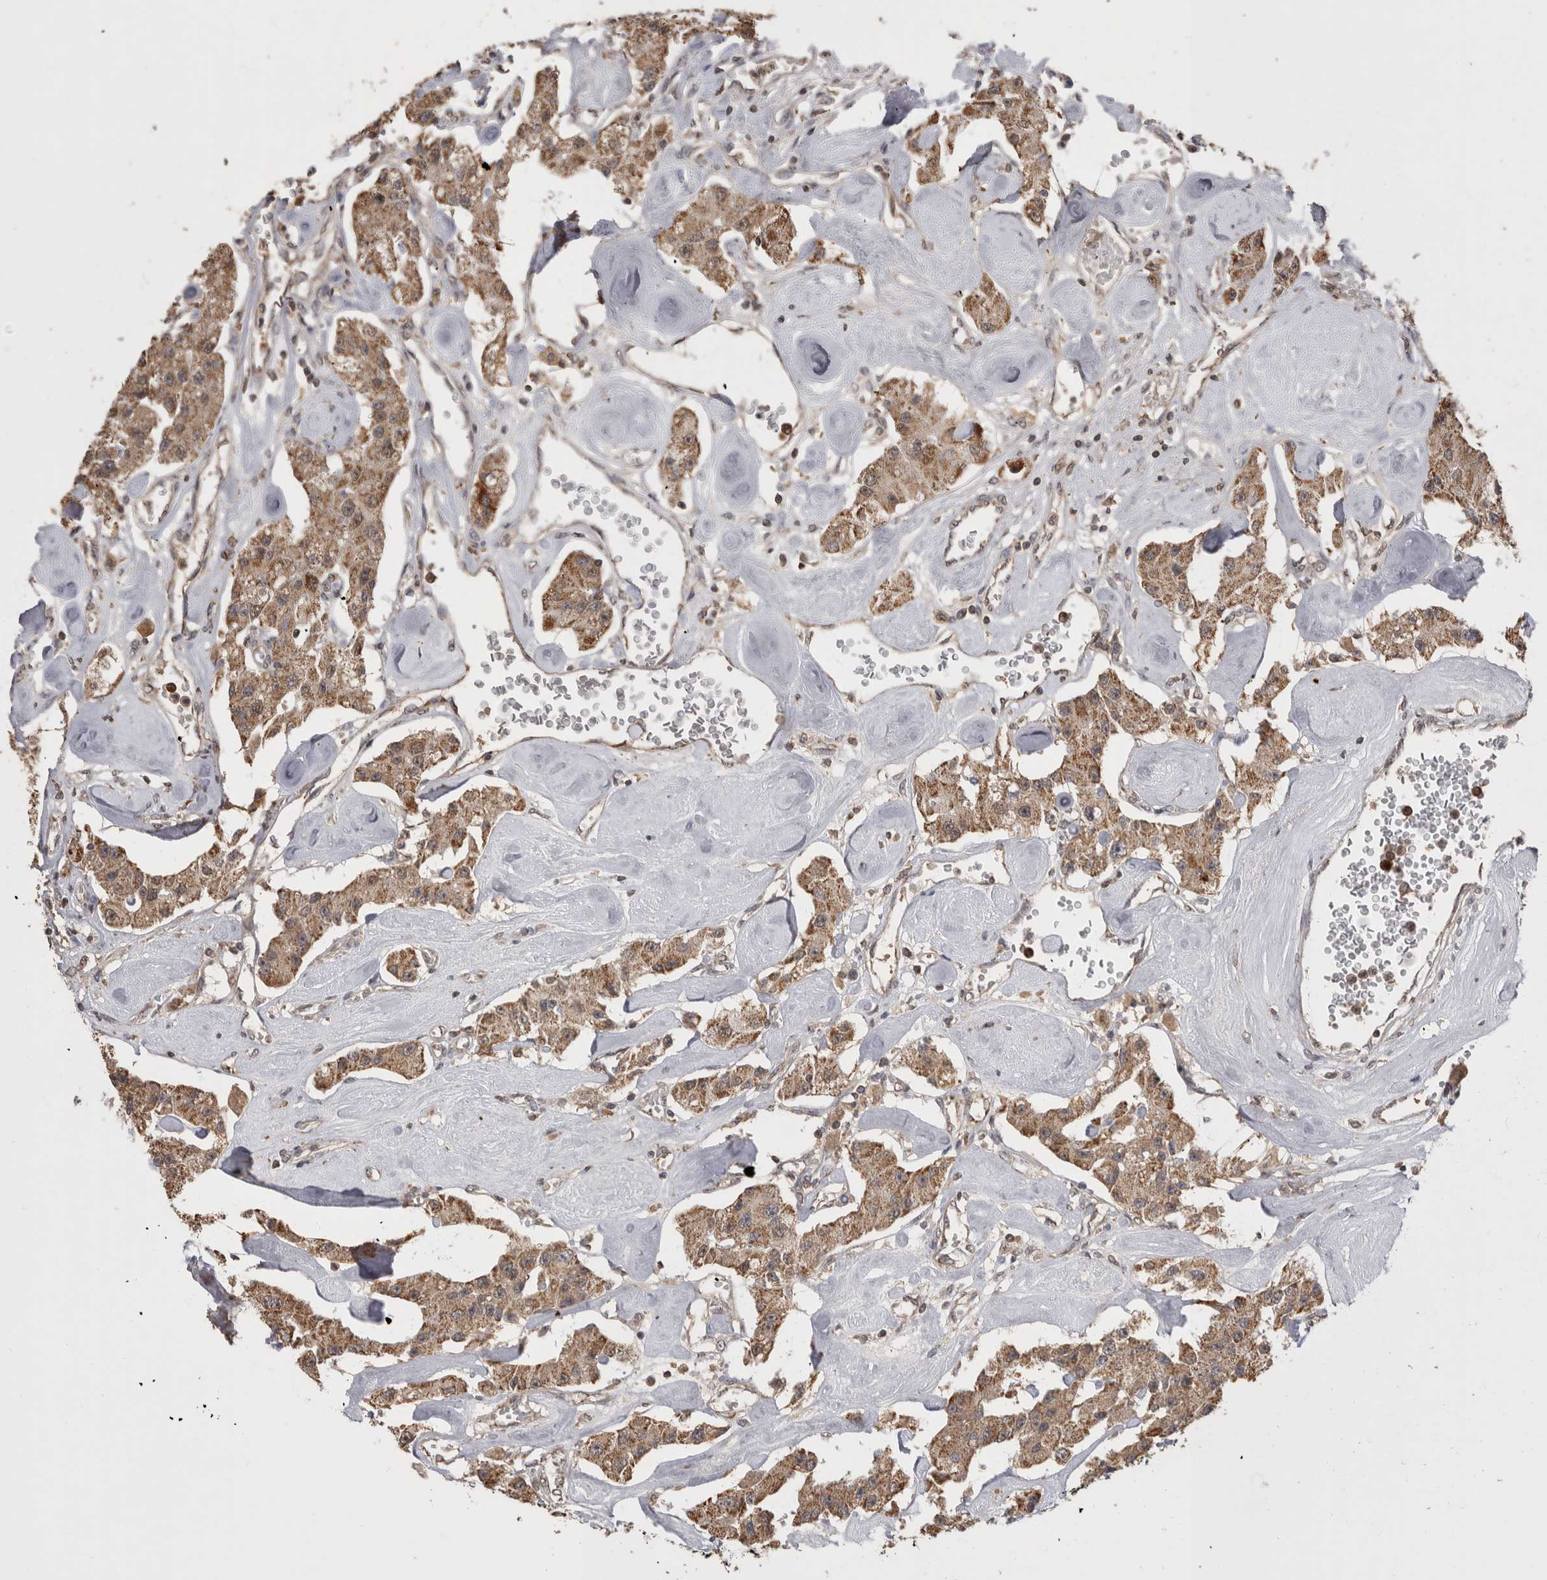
{"staining": {"intensity": "moderate", "quantity": ">75%", "location": "cytoplasmic/membranous"}, "tissue": "carcinoid", "cell_type": "Tumor cells", "image_type": "cancer", "snomed": [{"axis": "morphology", "description": "Carcinoid, malignant, NOS"}, {"axis": "topography", "description": "Pancreas"}], "caption": "Brown immunohistochemical staining in human carcinoid demonstrates moderate cytoplasmic/membranous staining in approximately >75% of tumor cells.", "gene": "PREP", "patient": {"sex": "male", "age": 41}}